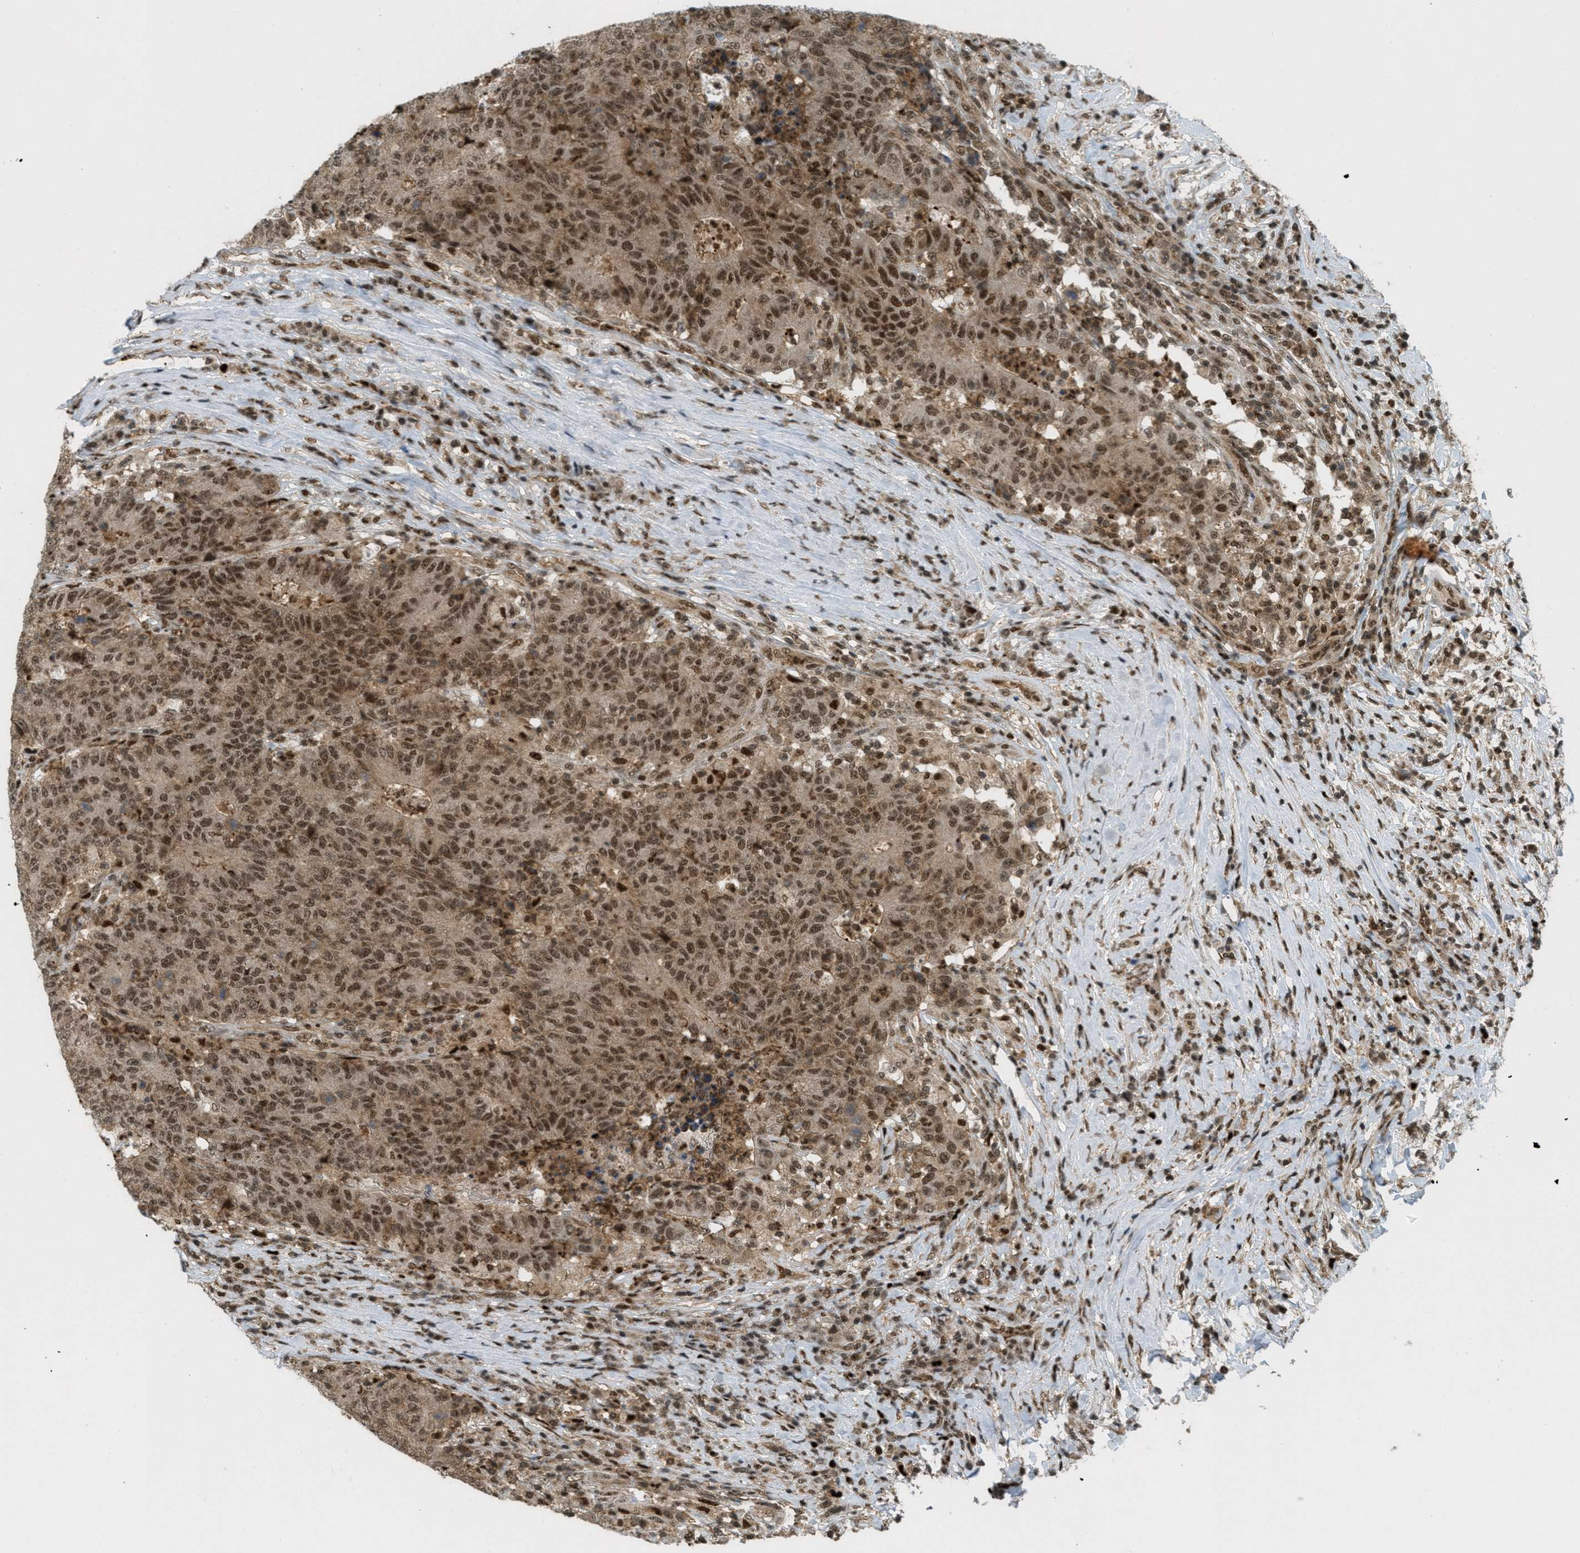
{"staining": {"intensity": "moderate", "quantity": ">75%", "location": "cytoplasmic/membranous,nuclear"}, "tissue": "colorectal cancer", "cell_type": "Tumor cells", "image_type": "cancer", "snomed": [{"axis": "morphology", "description": "Normal tissue, NOS"}, {"axis": "morphology", "description": "Adenocarcinoma, NOS"}, {"axis": "topography", "description": "Colon"}], "caption": "Protein staining of colorectal cancer (adenocarcinoma) tissue exhibits moderate cytoplasmic/membranous and nuclear positivity in about >75% of tumor cells. The protein of interest is shown in brown color, while the nuclei are stained blue.", "gene": "TLK1", "patient": {"sex": "female", "age": 75}}